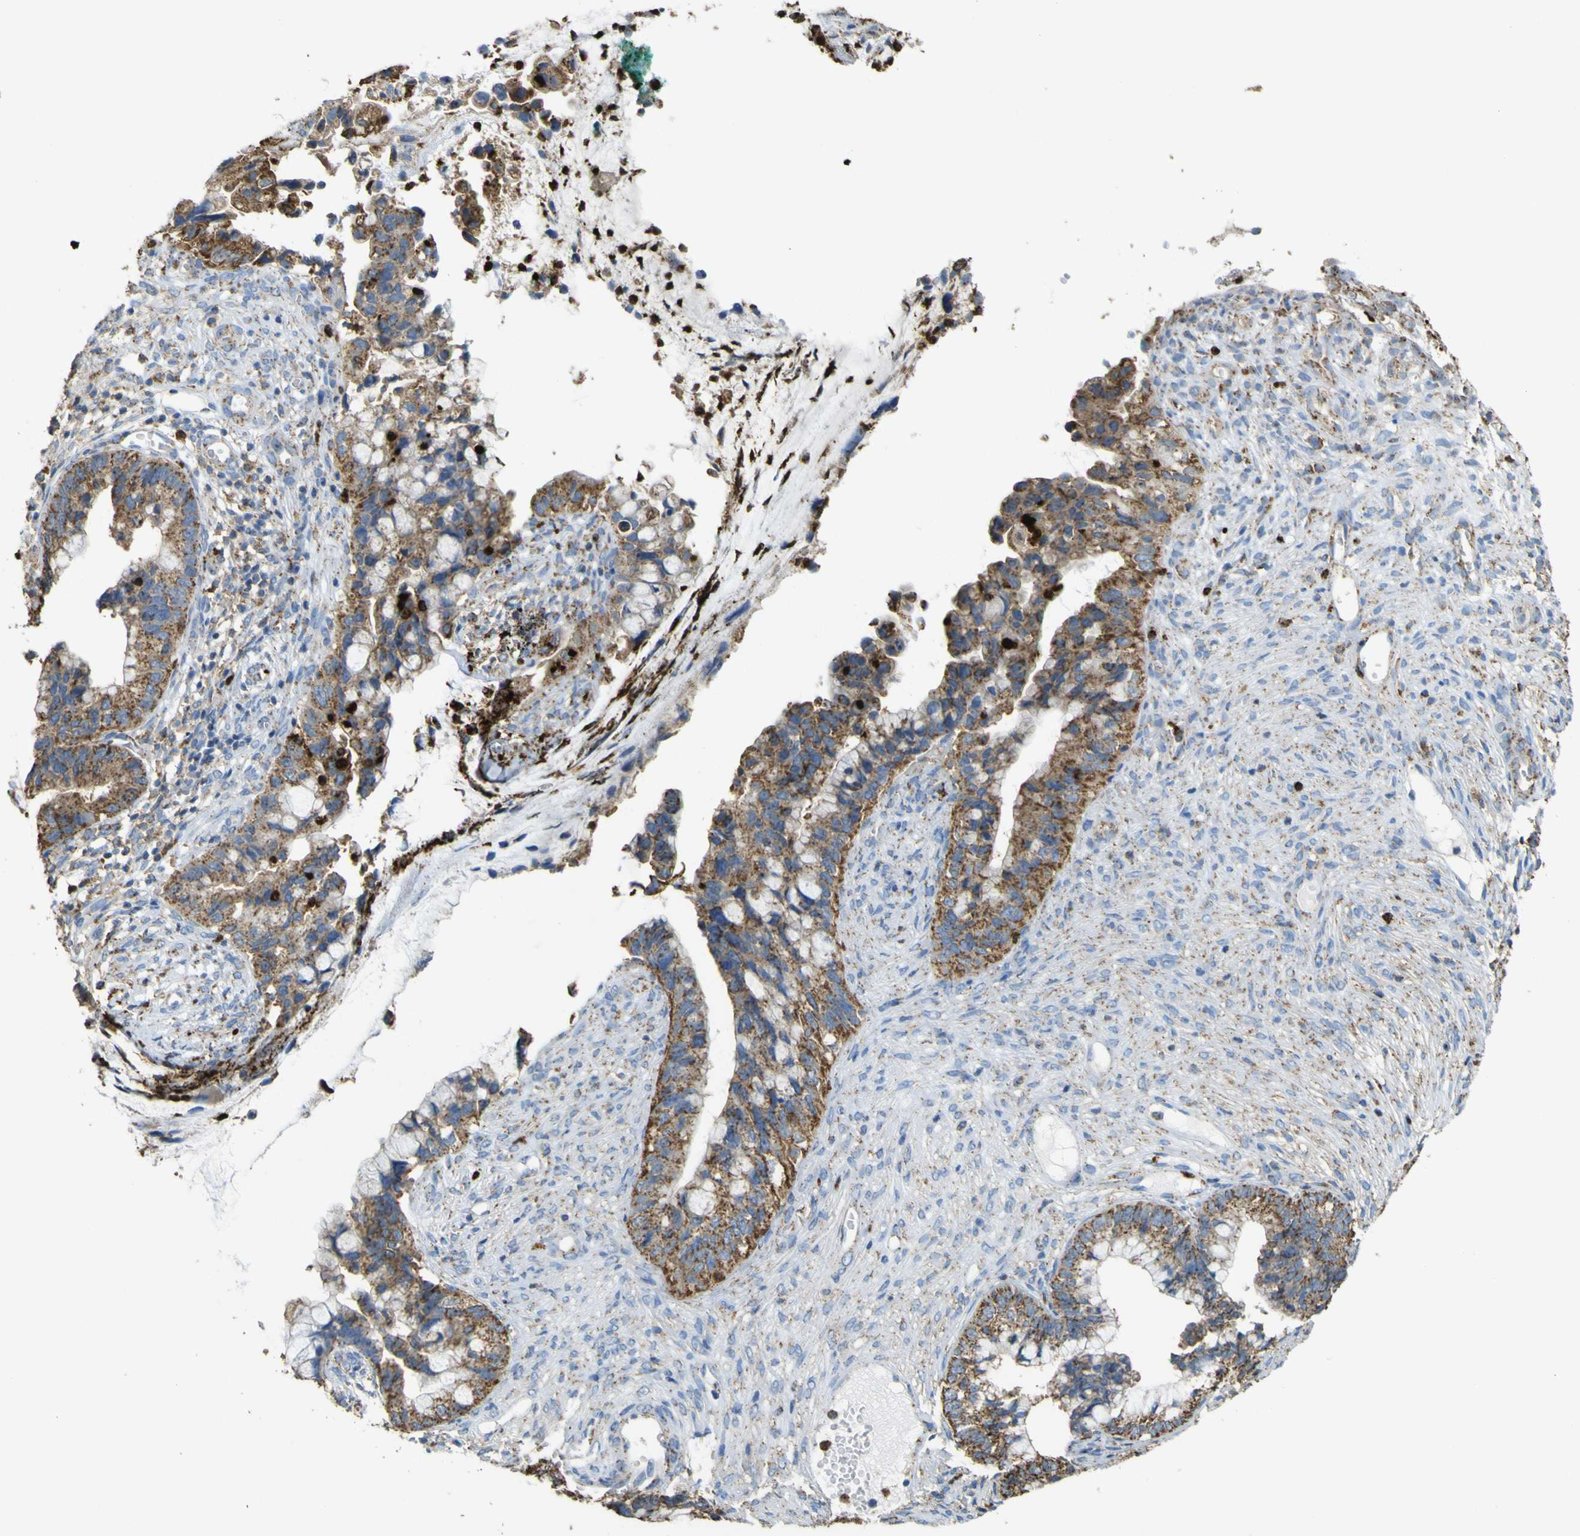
{"staining": {"intensity": "strong", "quantity": ">75%", "location": "cytoplasmic/membranous"}, "tissue": "cervical cancer", "cell_type": "Tumor cells", "image_type": "cancer", "snomed": [{"axis": "morphology", "description": "Adenocarcinoma, NOS"}, {"axis": "topography", "description": "Cervix"}], "caption": "A brown stain highlights strong cytoplasmic/membranous expression of a protein in human adenocarcinoma (cervical) tumor cells.", "gene": "ACSL3", "patient": {"sex": "female", "age": 44}}